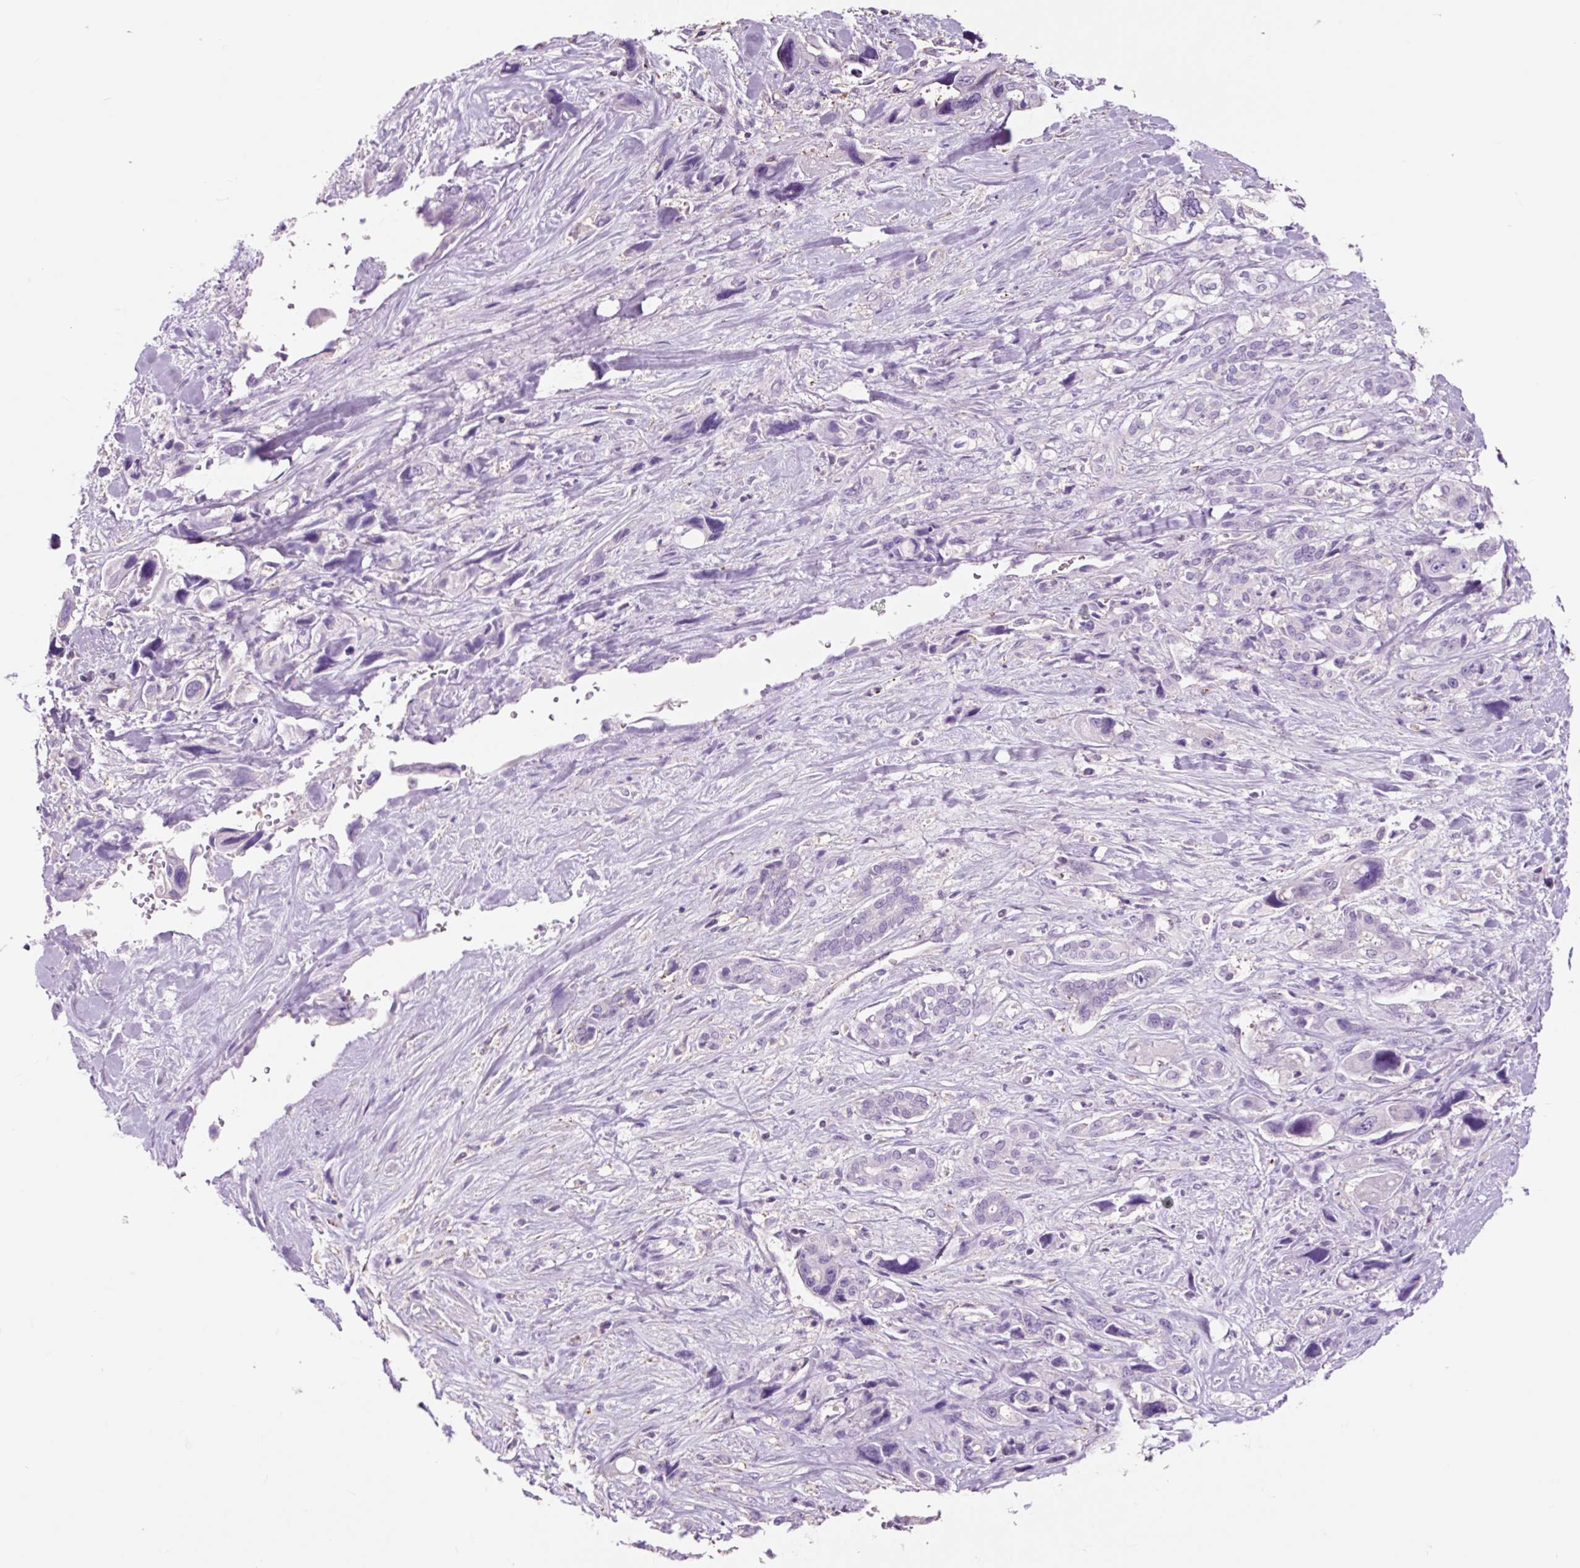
{"staining": {"intensity": "negative", "quantity": "none", "location": "none"}, "tissue": "pancreatic cancer", "cell_type": "Tumor cells", "image_type": "cancer", "snomed": [{"axis": "morphology", "description": "Adenocarcinoma, NOS"}, {"axis": "topography", "description": "Pancreas"}], "caption": "There is no significant staining in tumor cells of pancreatic adenocarcinoma.", "gene": "OR10A7", "patient": {"sex": "male", "age": 46}}